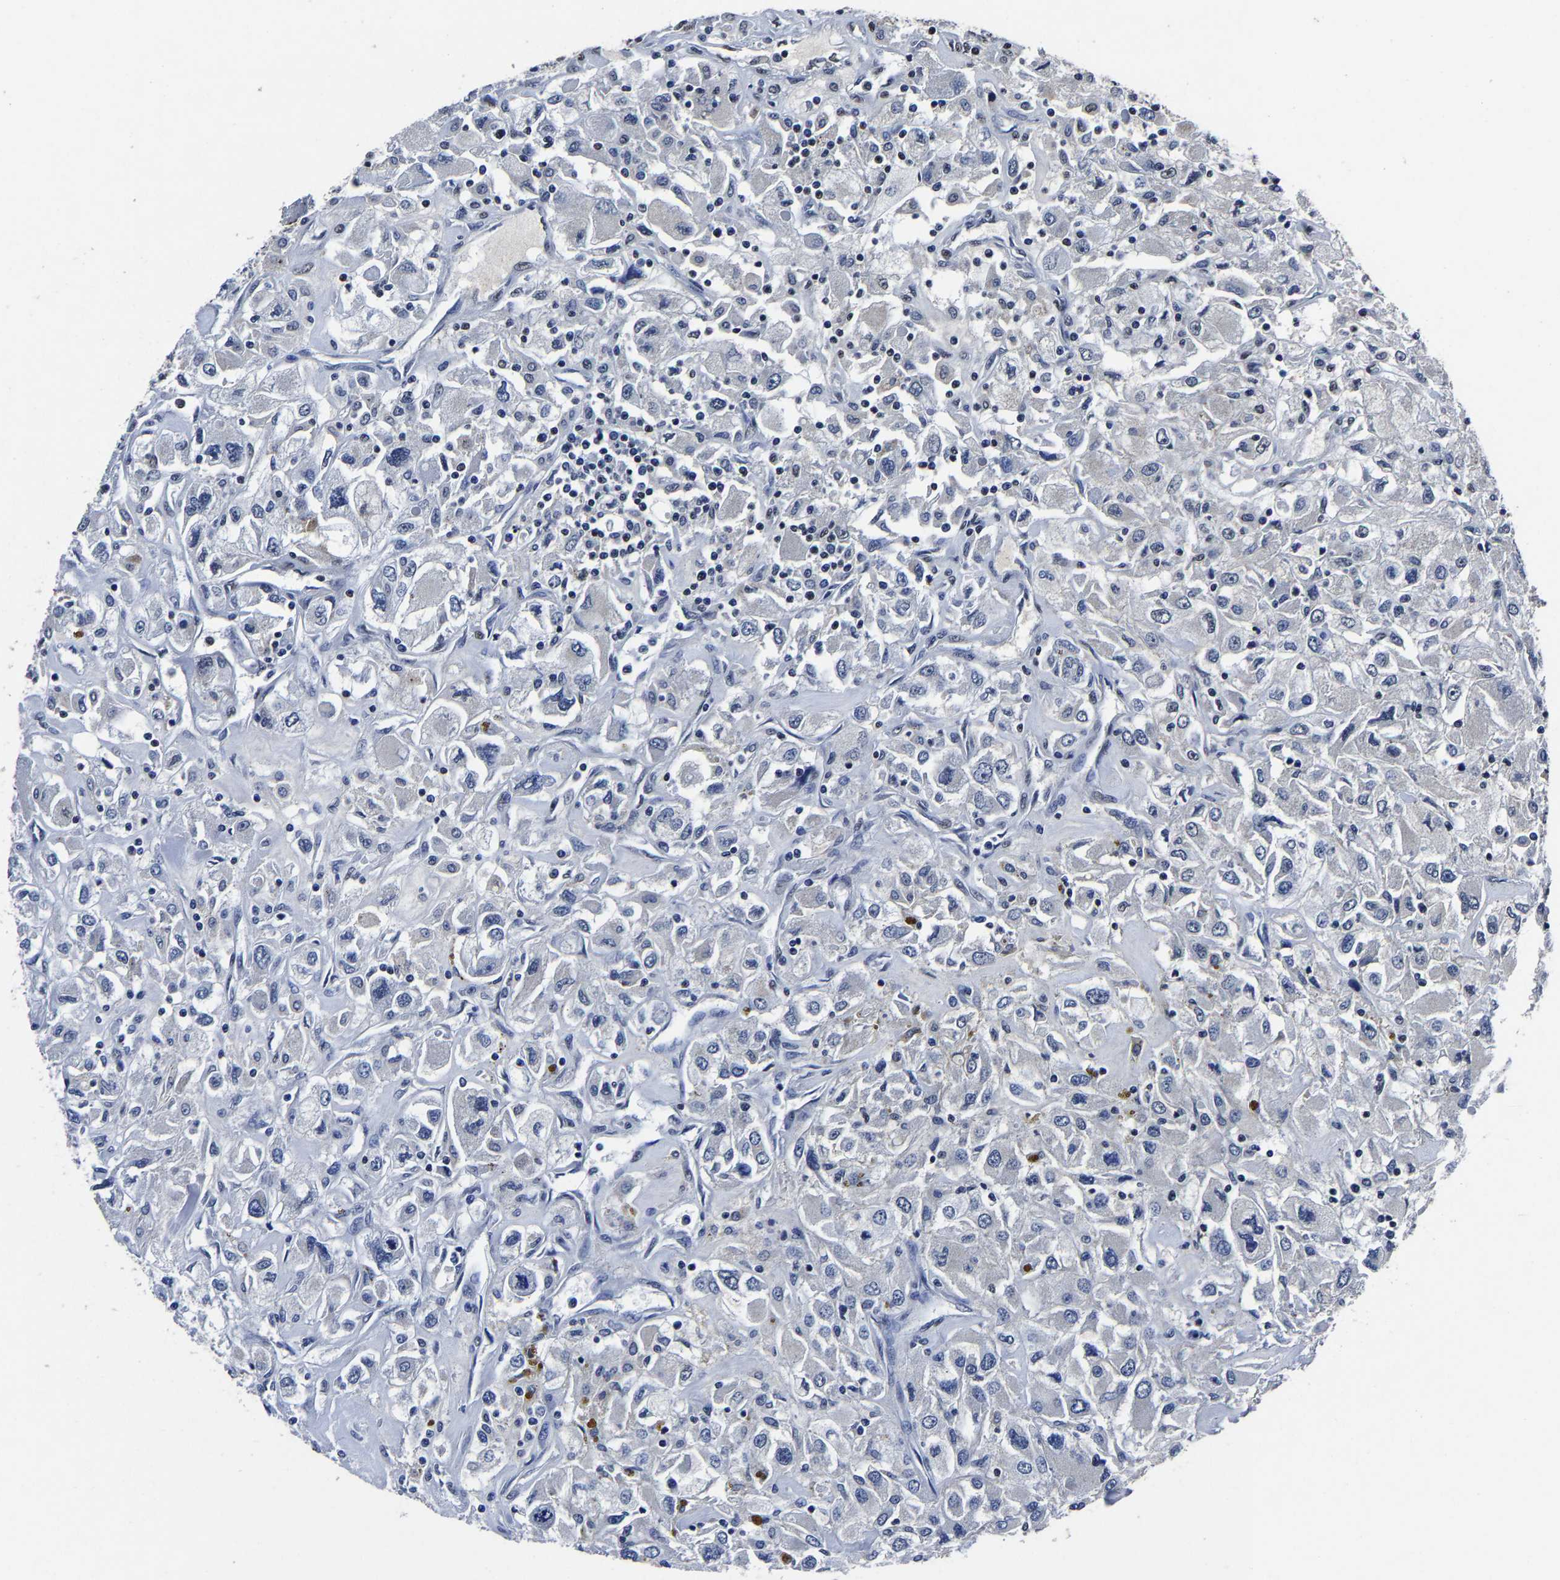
{"staining": {"intensity": "negative", "quantity": "none", "location": "none"}, "tissue": "renal cancer", "cell_type": "Tumor cells", "image_type": "cancer", "snomed": [{"axis": "morphology", "description": "Adenocarcinoma, NOS"}, {"axis": "topography", "description": "Kidney"}], "caption": "Immunohistochemistry of renal cancer exhibits no expression in tumor cells.", "gene": "RBM45", "patient": {"sex": "female", "age": 52}}